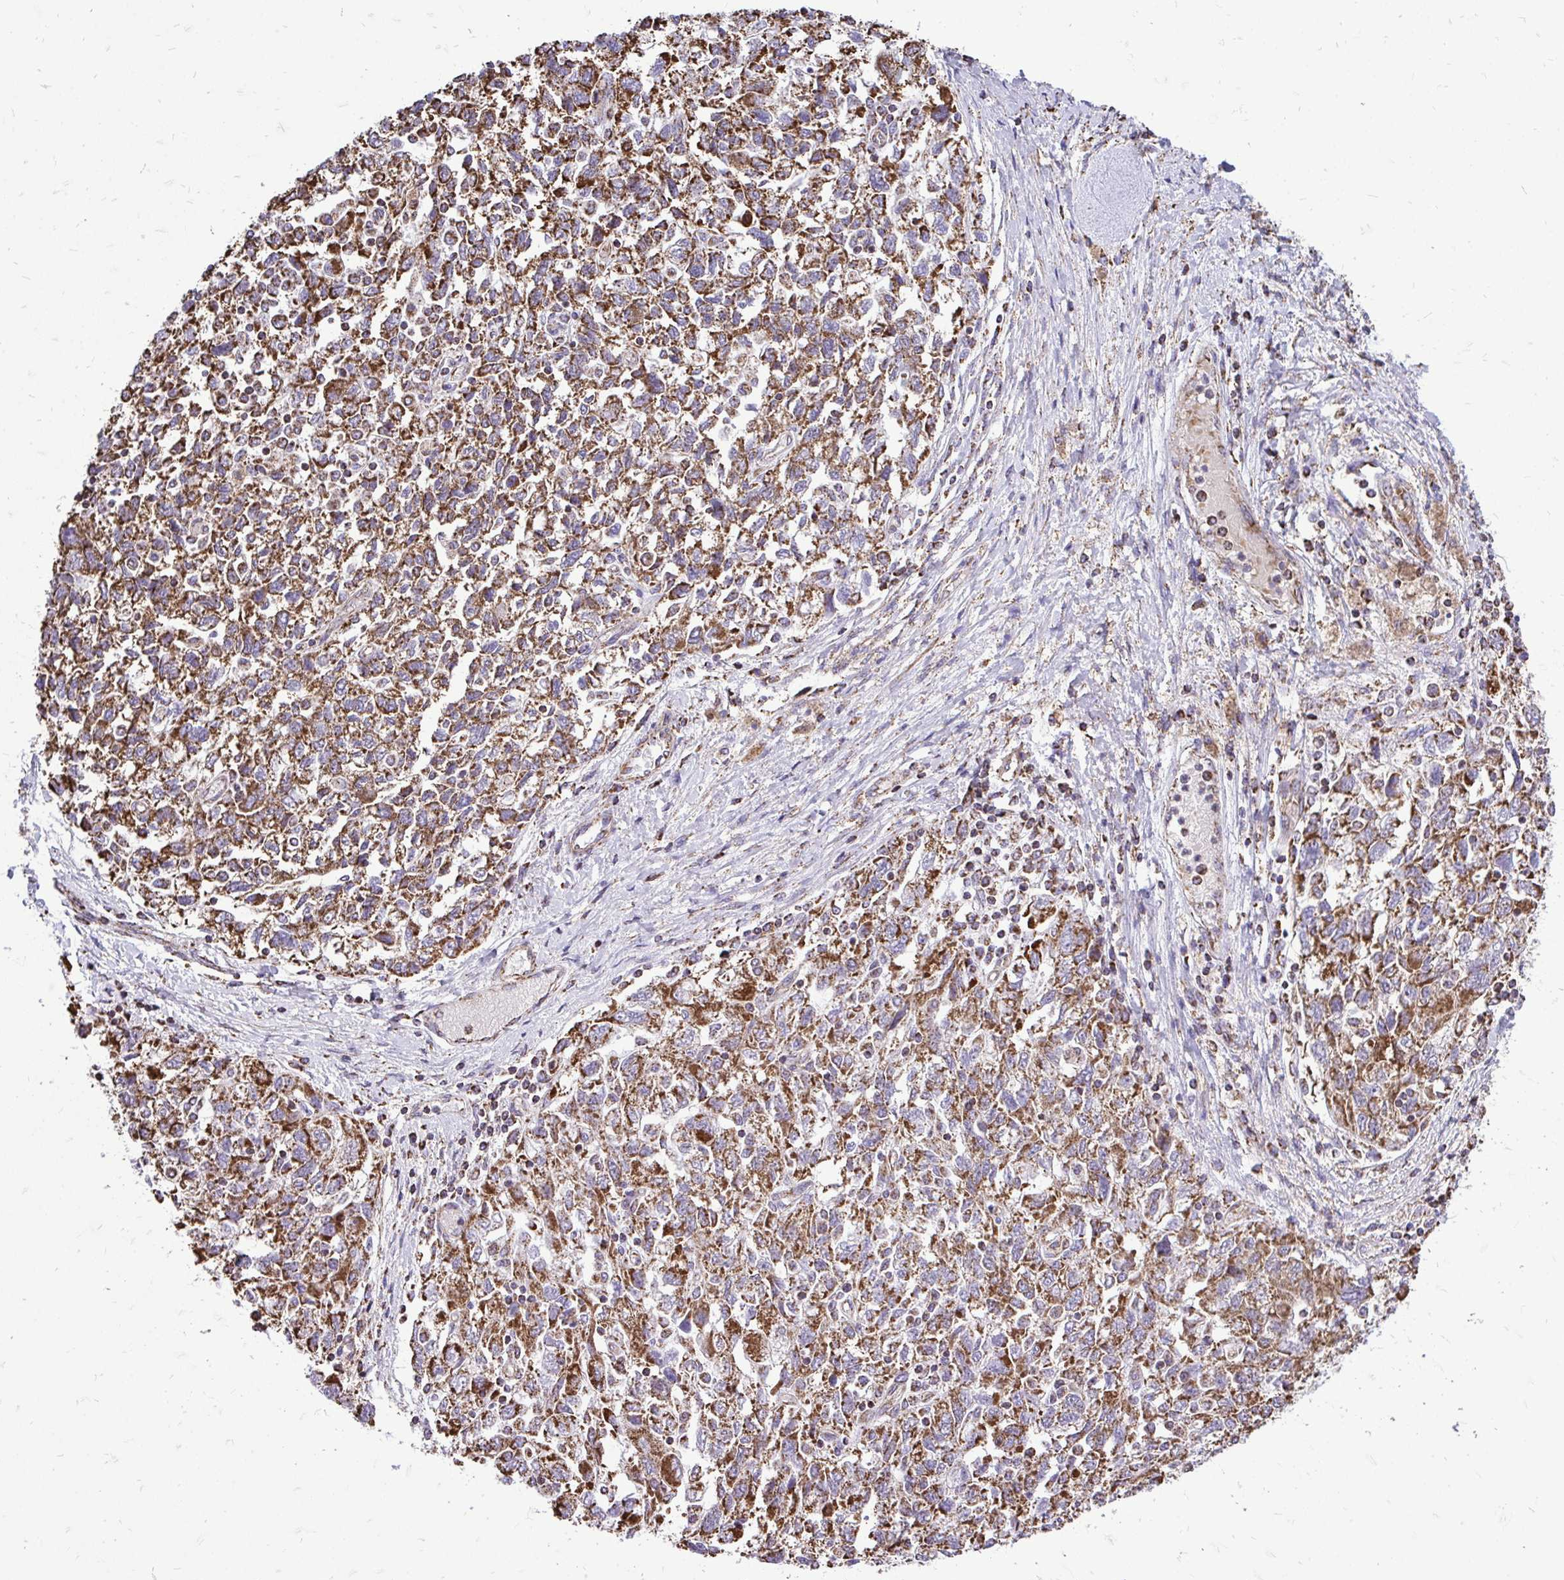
{"staining": {"intensity": "moderate", "quantity": ">75%", "location": "cytoplasmic/membranous"}, "tissue": "ovarian cancer", "cell_type": "Tumor cells", "image_type": "cancer", "snomed": [{"axis": "morphology", "description": "Carcinoma, NOS"}, {"axis": "morphology", "description": "Cystadenocarcinoma, serous, NOS"}, {"axis": "topography", "description": "Ovary"}], "caption": "A brown stain shows moderate cytoplasmic/membranous positivity of a protein in human ovarian cancer tumor cells.", "gene": "UBE2C", "patient": {"sex": "female", "age": 69}}